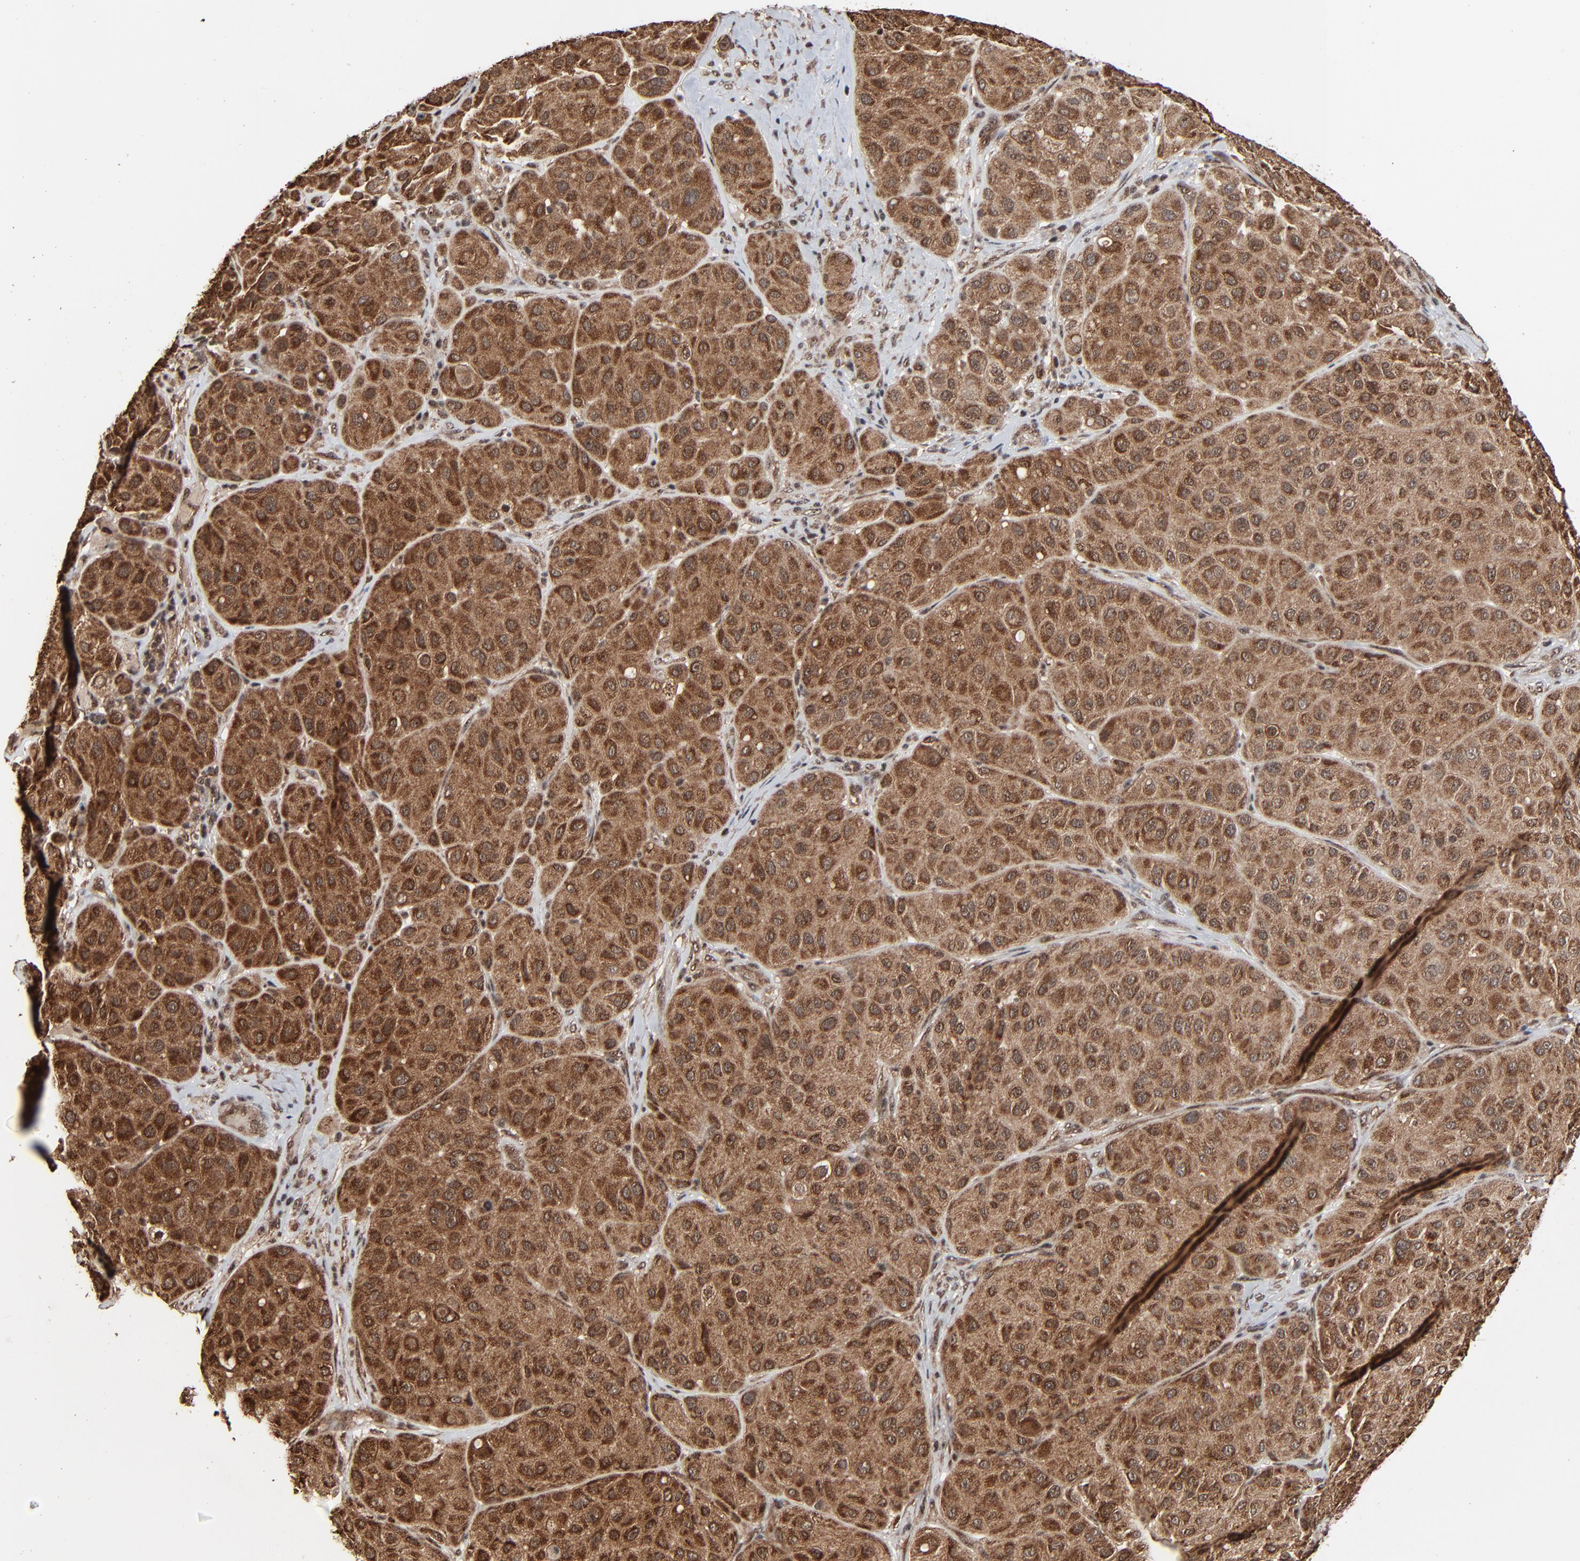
{"staining": {"intensity": "strong", "quantity": ">75%", "location": "cytoplasmic/membranous,nuclear"}, "tissue": "melanoma", "cell_type": "Tumor cells", "image_type": "cancer", "snomed": [{"axis": "morphology", "description": "Normal tissue, NOS"}, {"axis": "morphology", "description": "Malignant melanoma, Metastatic site"}, {"axis": "topography", "description": "Skin"}], "caption": "Immunohistochemistry photomicrograph of melanoma stained for a protein (brown), which exhibits high levels of strong cytoplasmic/membranous and nuclear positivity in about >75% of tumor cells.", "gene": "RHOJ", "patient": {"sex": "male", "age": 41}}